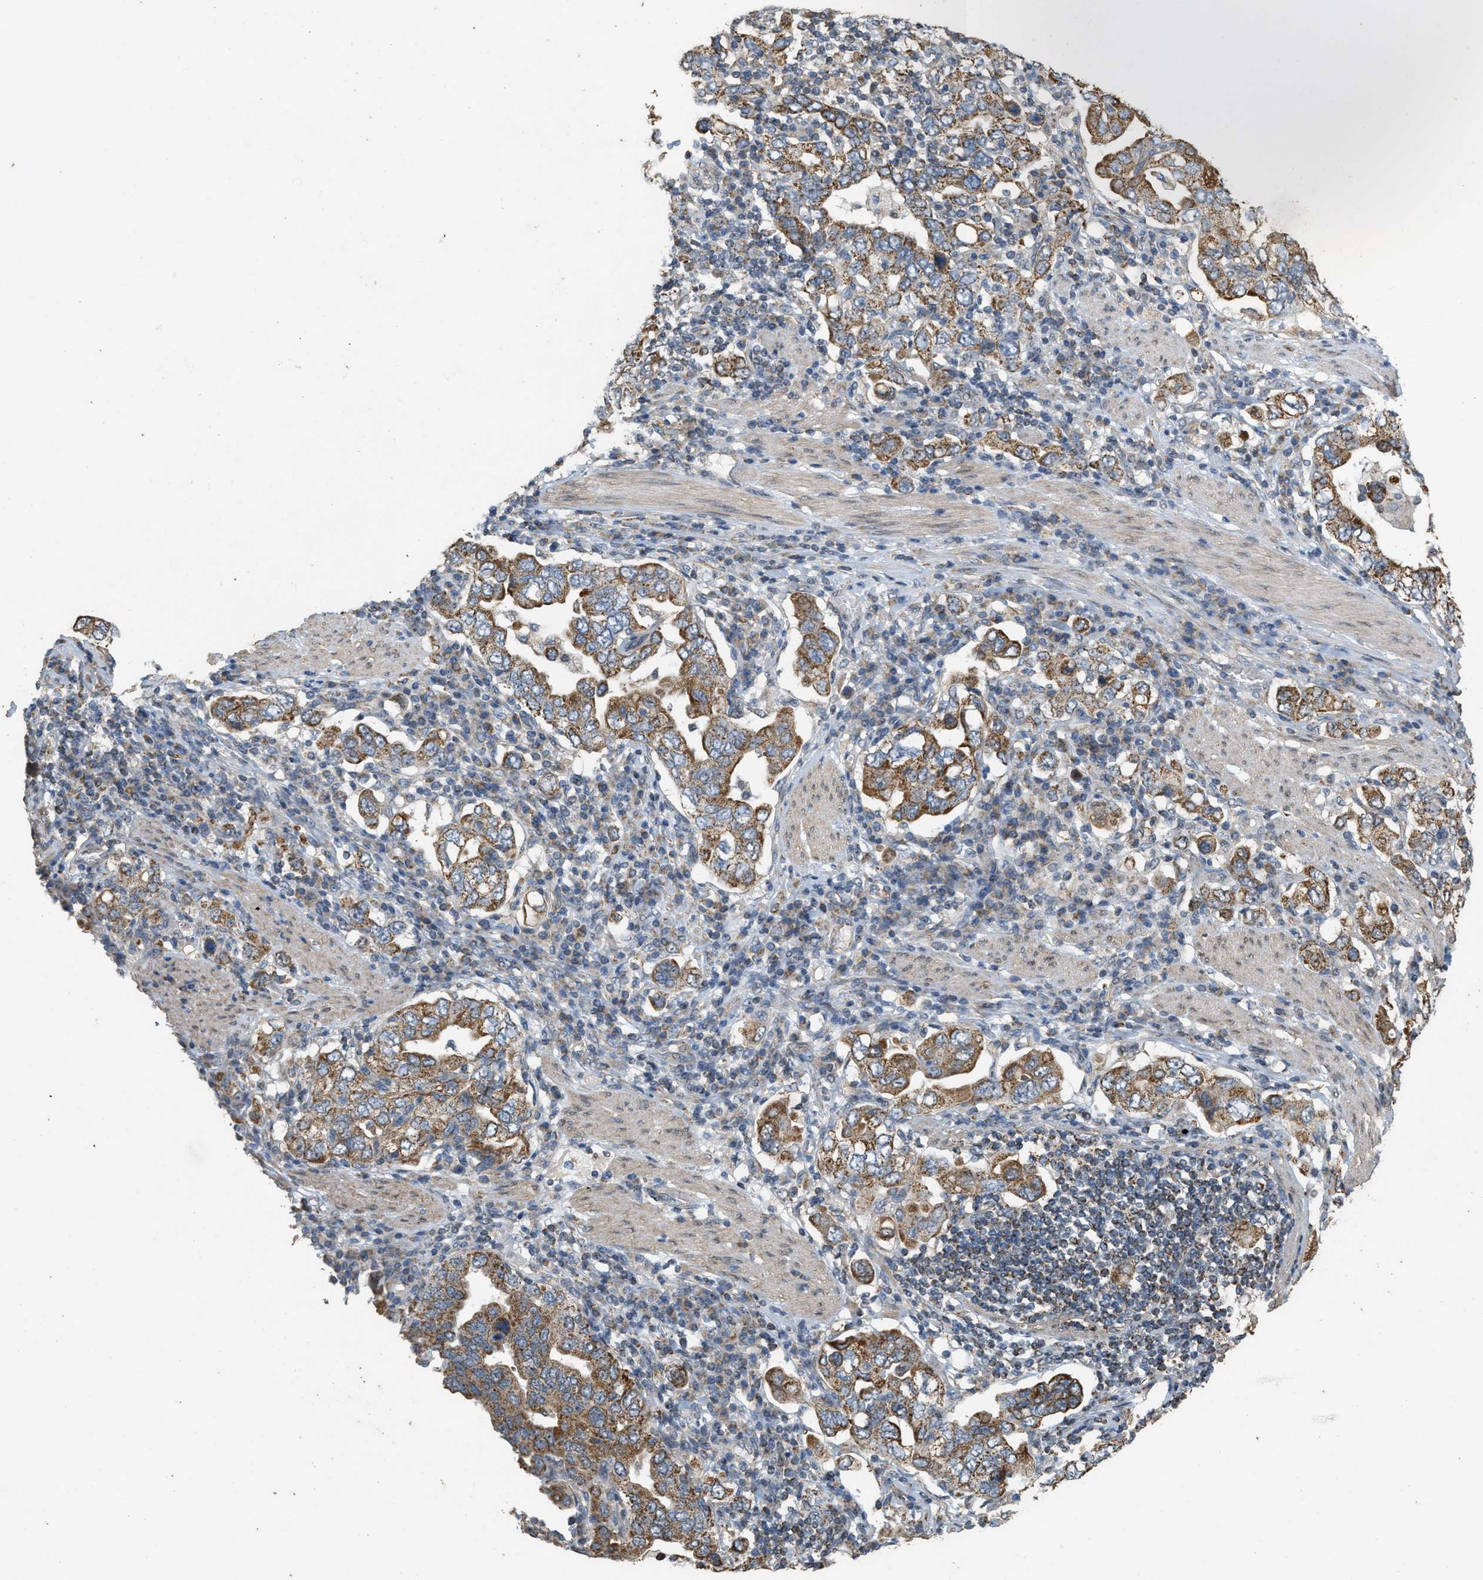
{"staining": {"intensity": "moderate", "quantity": ">75%", "location": "cytoplasmic/membranous"}, "tissue": "stomach cancer", "cell_type": "Tumor cells", "image_type": "cancer", "snomed": [{"axis": "morphology", "description": "Adenocarcinoma, NOS"}, {"axis": "topography", "description": "Stomach, upper"}], "caption": "Tumor cells reveal moderate cytoplasmic/membranous staining in approximately >75% of cells in stomach cancer (adenocarcinoma).", "gene": "KCNA4", "patient": {"sex": "male", "age": 62}}